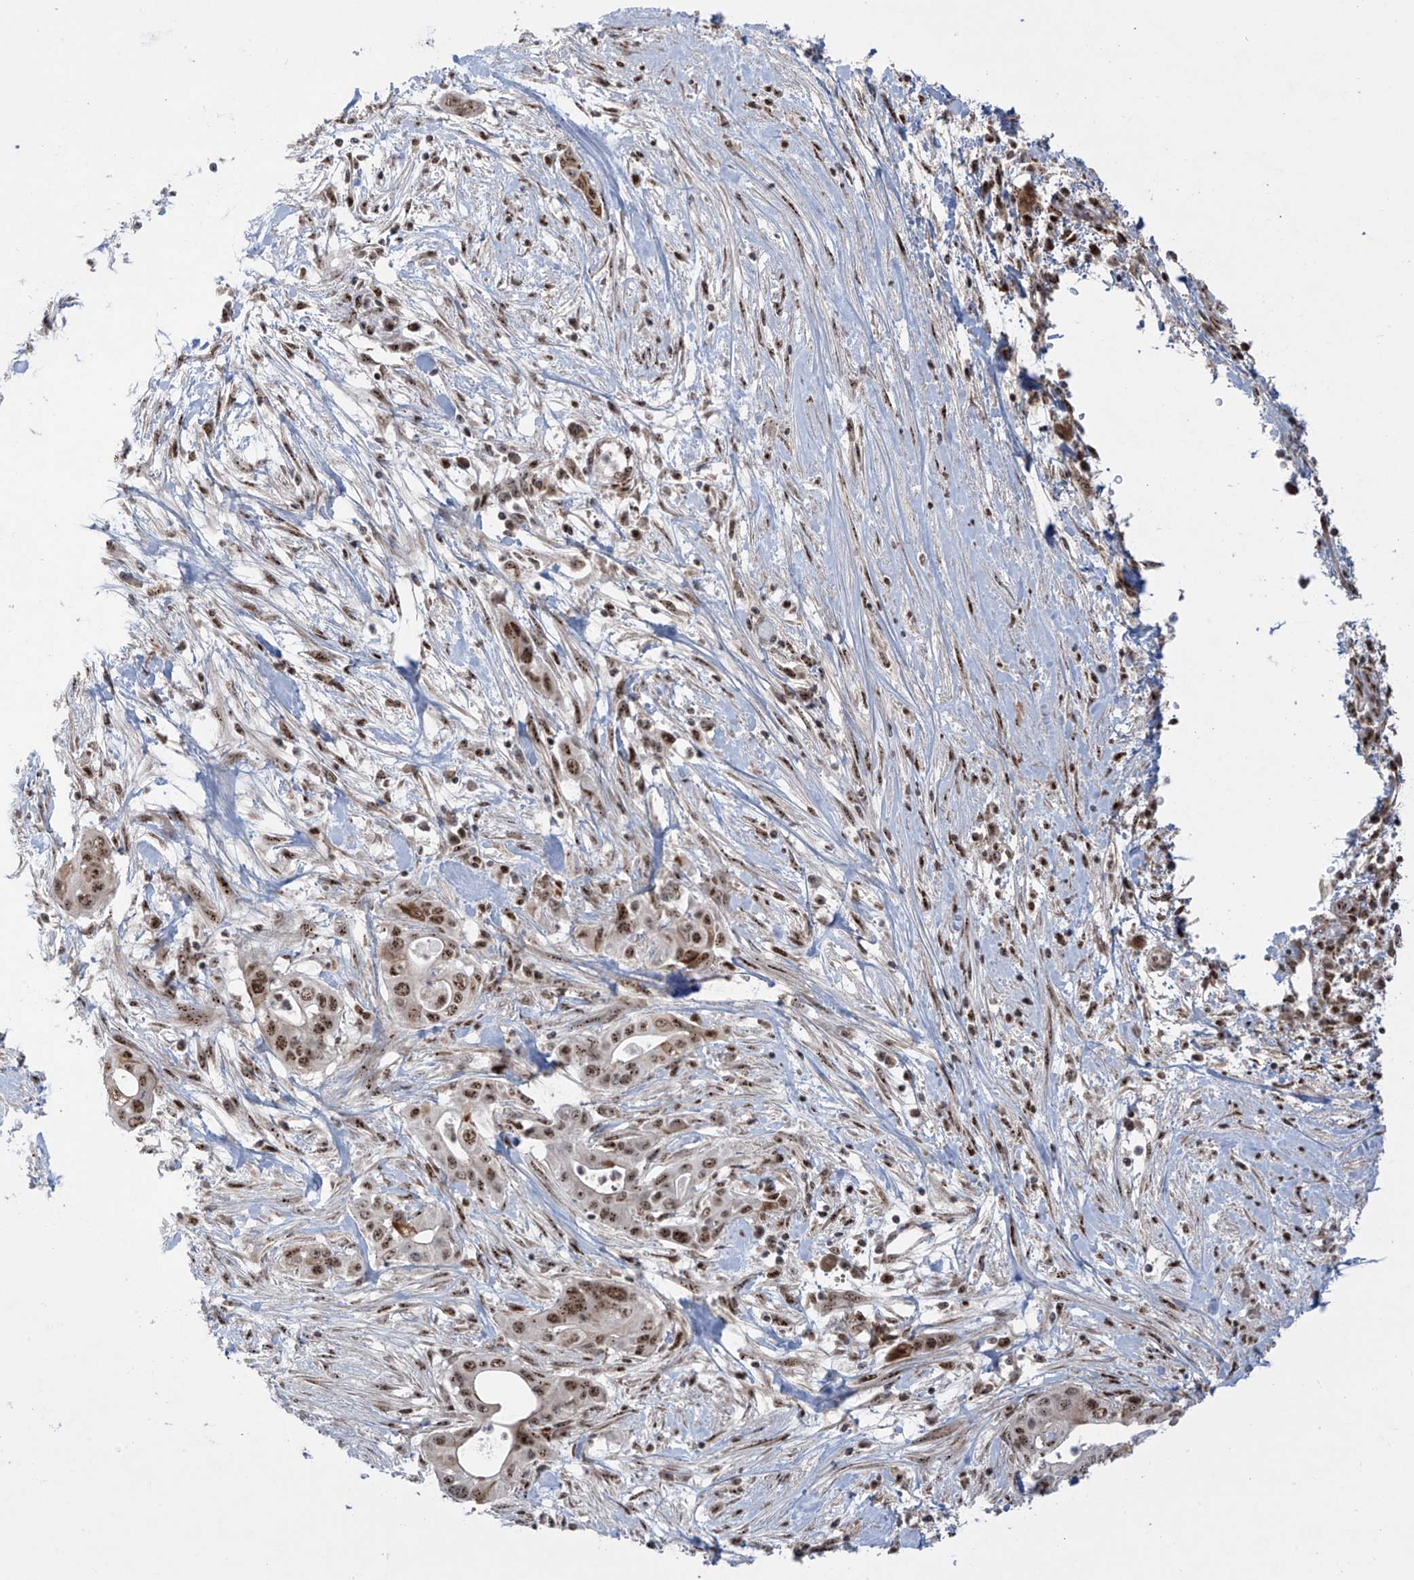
{"staining": {"intensity": "moderate", "quantity": ">75%", "location": "nuclear"}, "tissue": "pancreatic cancer", "cell_type": "Tumor cells", "image_type": "cancer", "snomed": [{"axis": "morphology", "description": "Adenocarcinoma, NOS"}, {"axis": "topography", "description": "Pancreas"}], "caption": "Human pancreatic adenocarcinoma stained with a brown dye shows moderate nuclear positive expression in about >75% of tumor cells.", "gene": "ZBTB8A", "patient": {"sex": "male", "age": 58}}